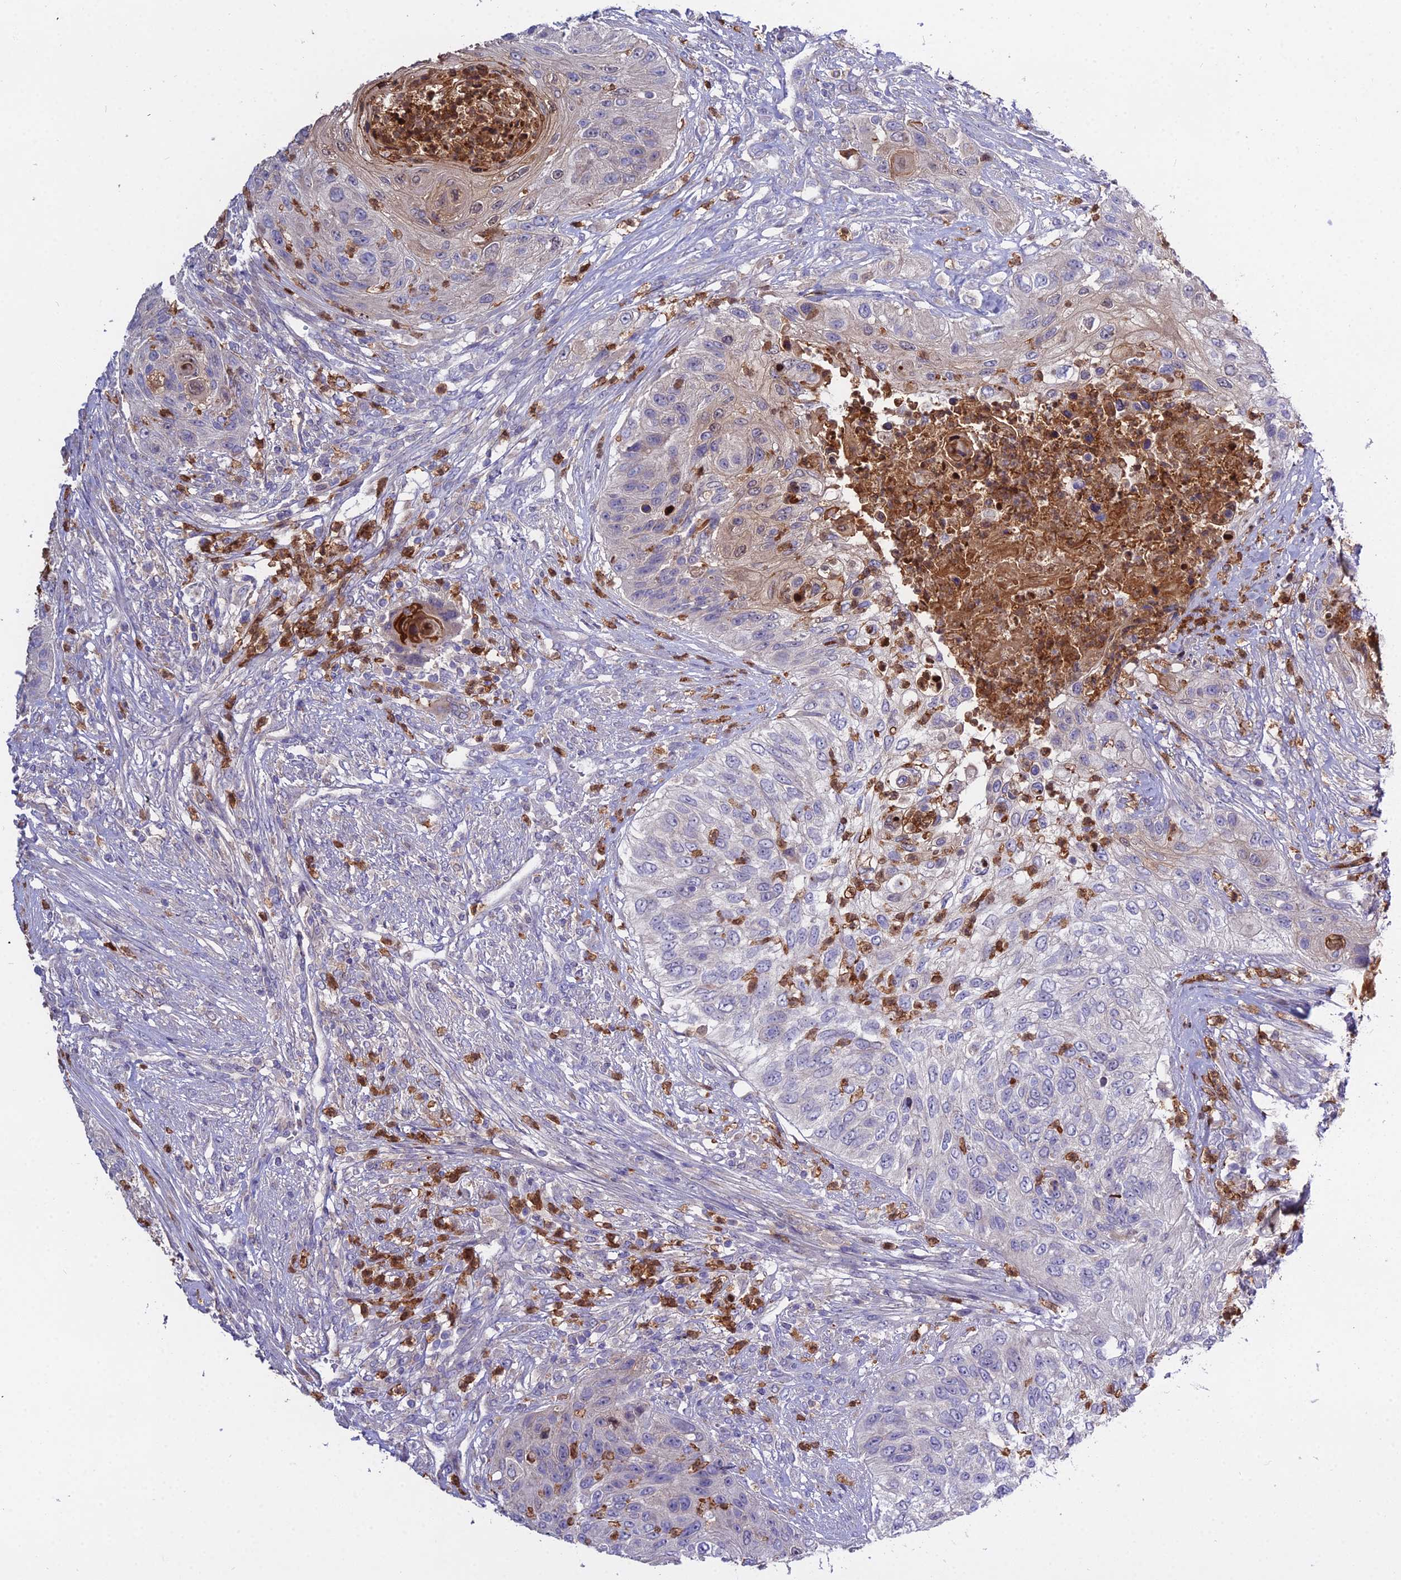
{"staining": {"intensity": "weak", "quantity": "25%-75%", "location": "cytoplasmic/membranous"}, "tissue": "urothelial cancer", "cell_type": "Tumor cells", "image_type": "cancer", "snomed": [{"axis": "morphology", "description": "Urothelial carcinoma, High grade"}, {"axis": "topography", "description": "Urinary bladder"}], "caption": "Immunohistochemistry (IHC) histopathology image of neoplastic tissue: human urothelial carcinoma (high-grade) stained using immunohistochemistry (IHC) exhibits low levels of weak protein expression localized specifically in the cytoplasmic/membranous of tumor cells, appearing as a cytoplasmic/membranous brown color.", "gene": "EID2", "patient": {"sex": "female", "age": 60}}